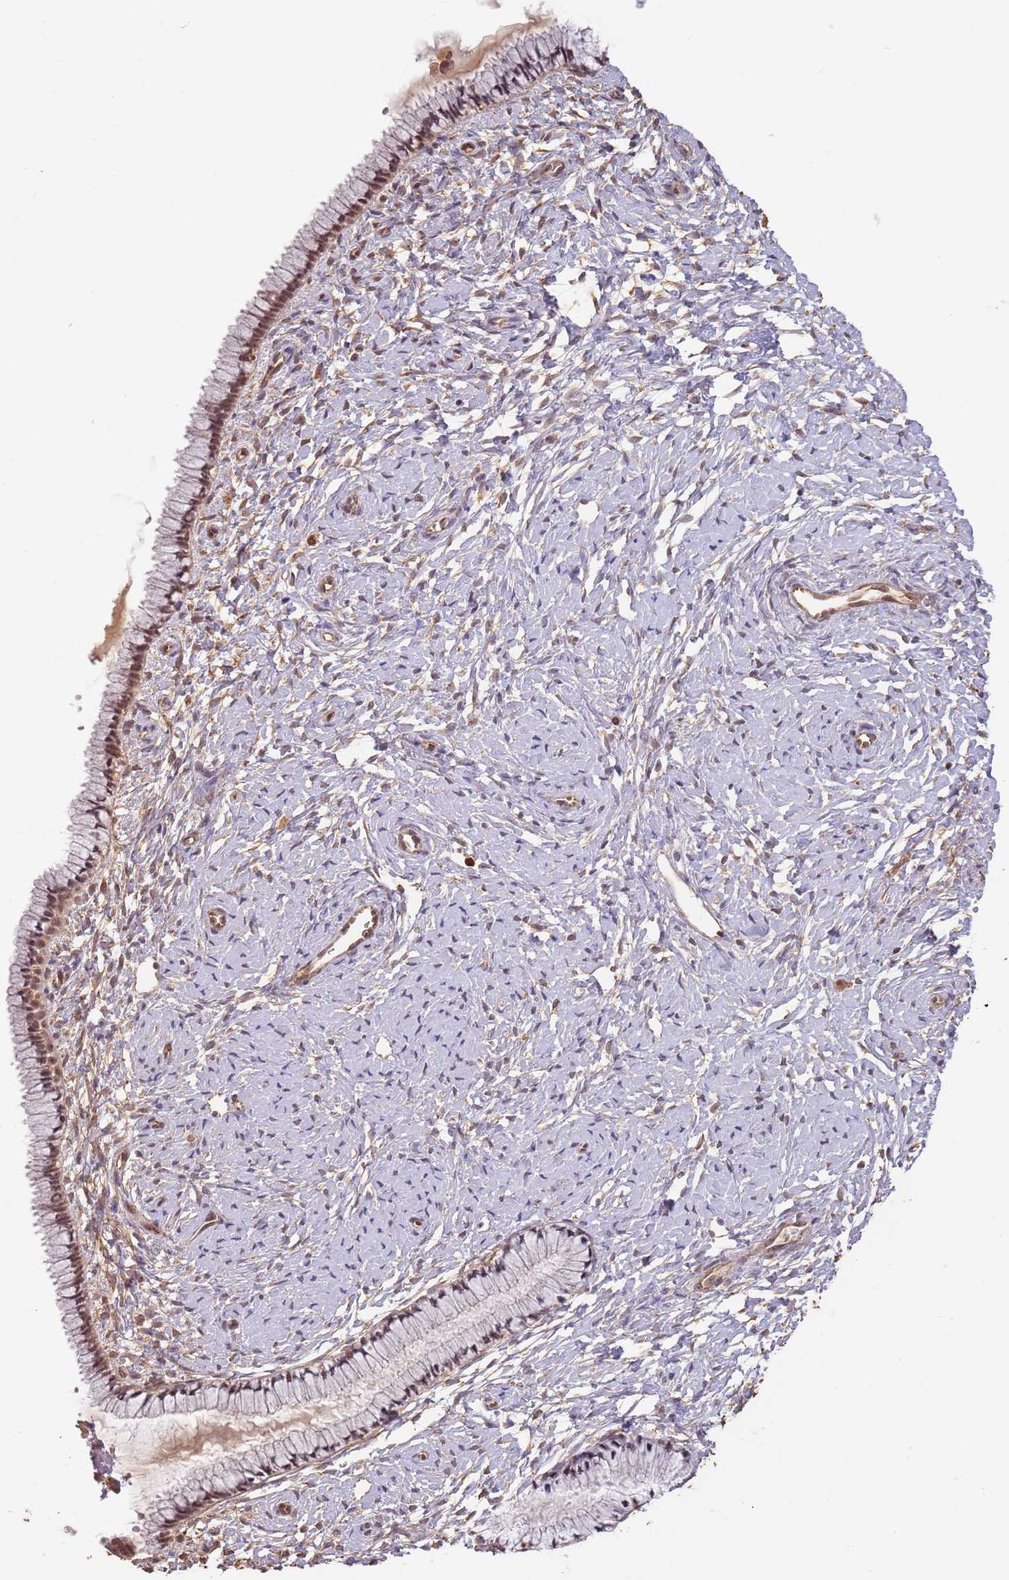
{"staining": {"intensity": "moderate", "quantity": "25%-75%", "location": "nuclear"}, "tissue": "cervix", "cell_type": "Glandular cells", "image_type": "normal", "snomed": [{"axis": "morphology", "description": "Normal tissue, NOS"}, {"axis": "topography", "description": "Cervix"}], "caption": "Protein positivity by IHC exhibits moderate nuclear staining in approximately 25%-75% of glandular cells in benign cervix.", "gene": "SURF2", "patient": {"sex": "female", "age": 33}}